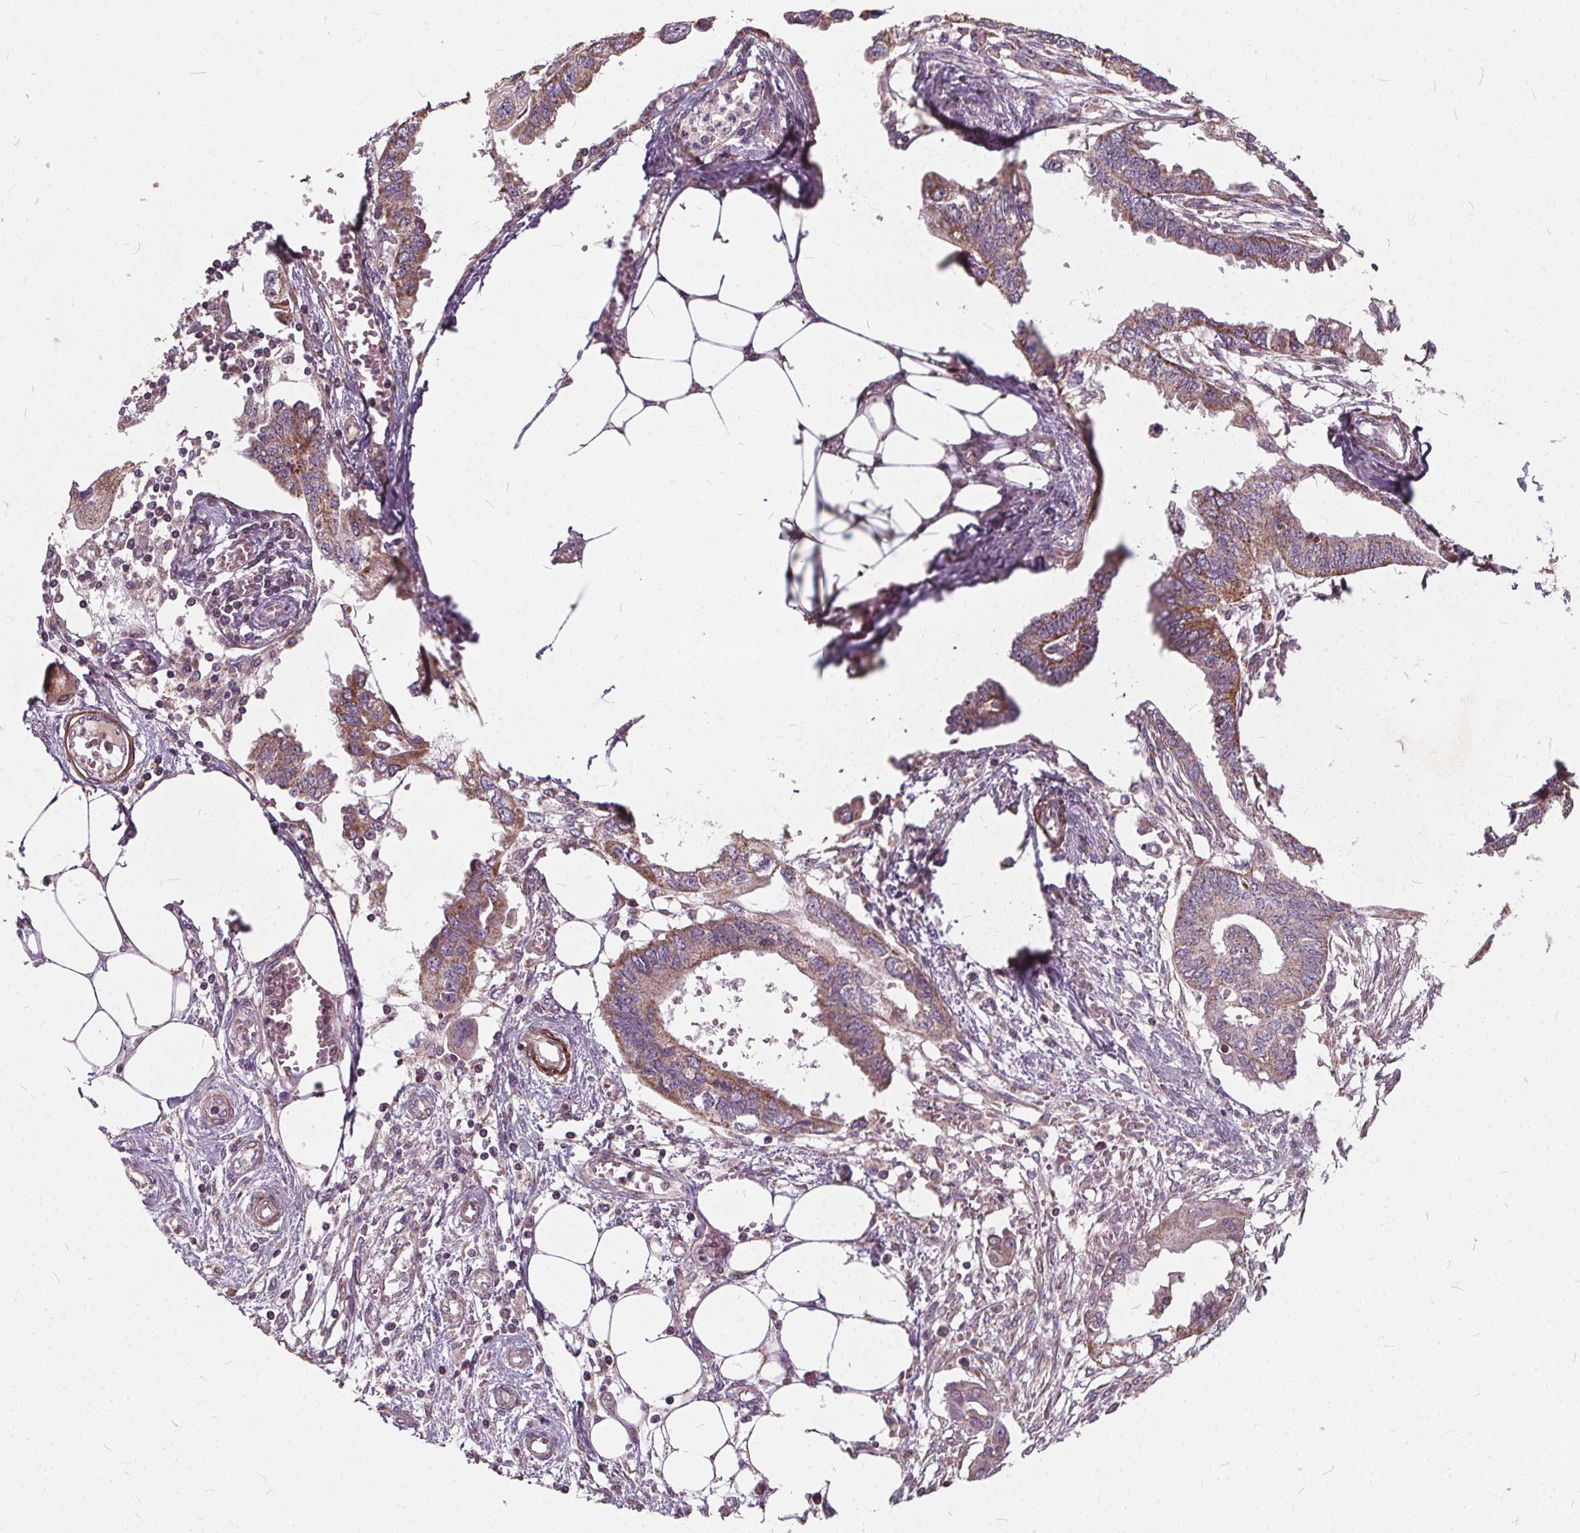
{"staining": {"intensity": "moderate", "quantity": "25%-75%", "location": "cytoplasmic/membranous"}, "tissue": "endometrial cancer", "cell_type": "Tumor cells", "image_type": "cancer", "snomed": [{"axis": "morphology", "description": "Adenocarcinoma, NOS"}, {"axis": "morphology", "description": "Adenocarcinoma, metastatic, NOS"}, {"axis": "topography", "description": "Adipose tissue"}, {"axis": "topography", "description": "Endometrium"}], "caption": "Moderate cytoplasmic/membranous expression for a protein is identified in approximately 25%-75% of tumor cells of endometrial cancer (adenocarcinoma) using immunohistochemistry (IHC).", "gene": "ORAI2", "patient": {"sex": "female", "age": 67}}